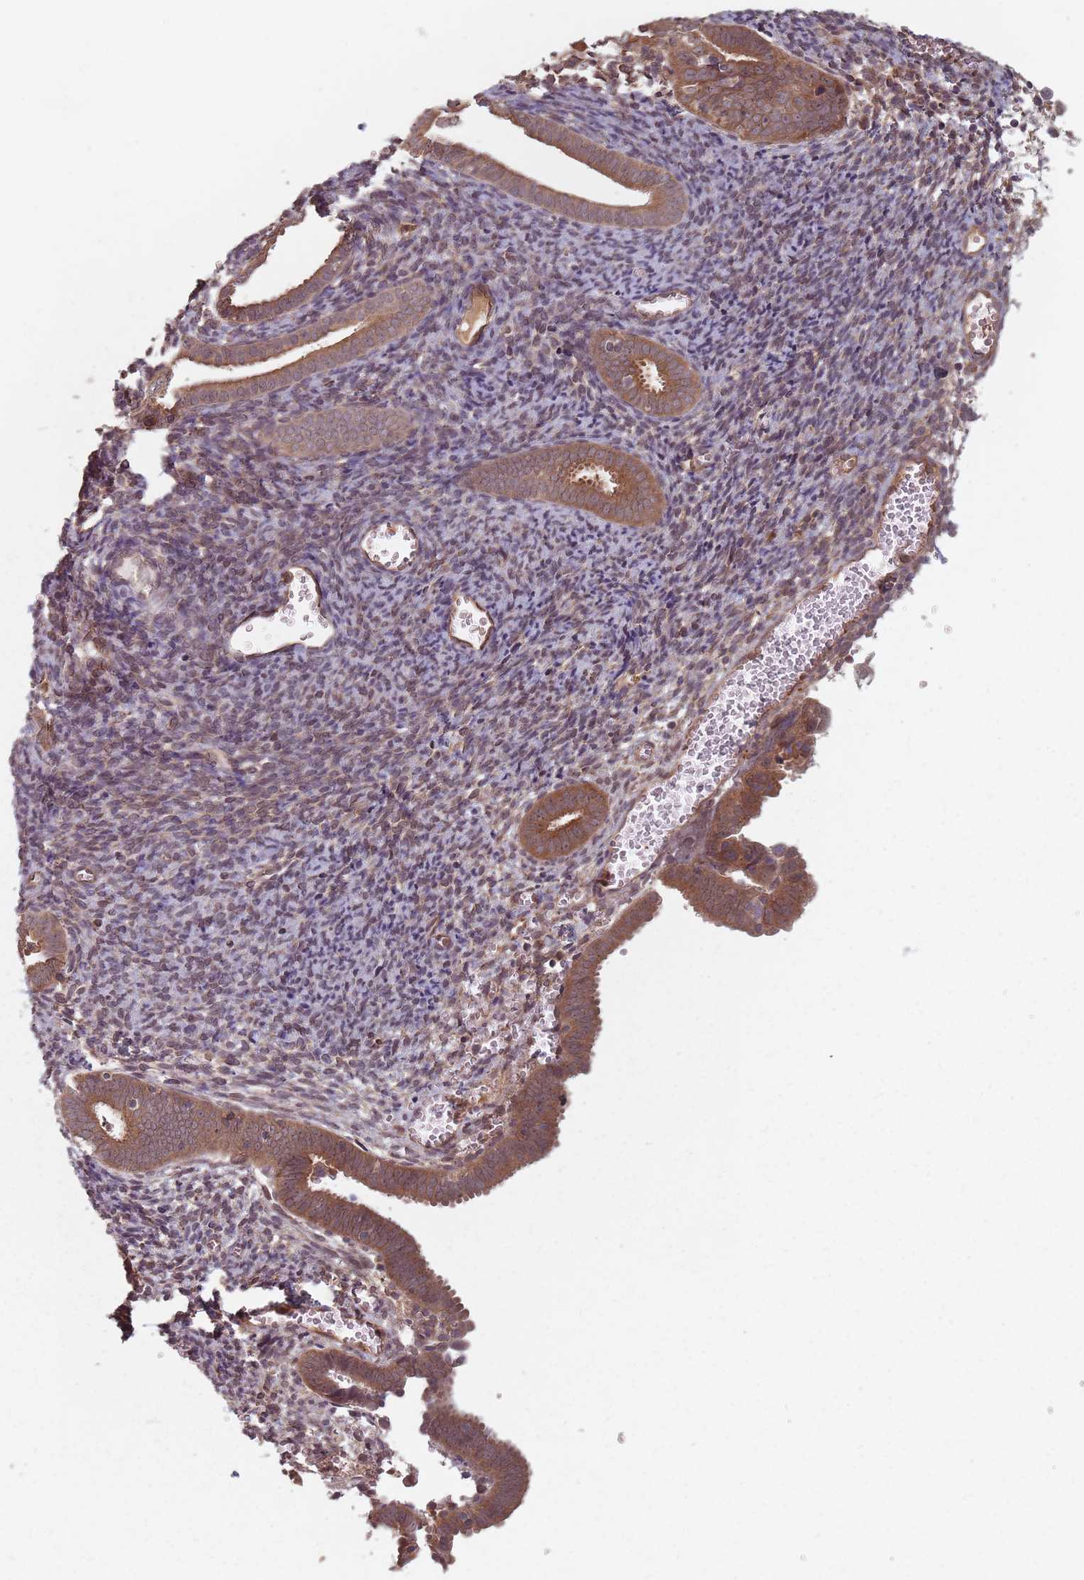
{"staining": {"intensity": "moderate", "quantity": ">75%", "location": "cytoplasmic/membranous"}, "tissue": "endometrial cancer", "cell_type": "Tumor cells", "image_type": "cancer", "snomed": [{"axis": "morphology", "description": "Adenocarcinoma, NOS"}, {"axis": "topography", "description": "Endometrium"}], "caption": "This is a photomicrograph of immunohistochemistry staining of endometrial adenocarcinoma, which shows moderate expression in the cytoplasmic/membranous of tumor cells.", "gene": "C3orf14", "patient": {"sex": "female", "age": 75}}